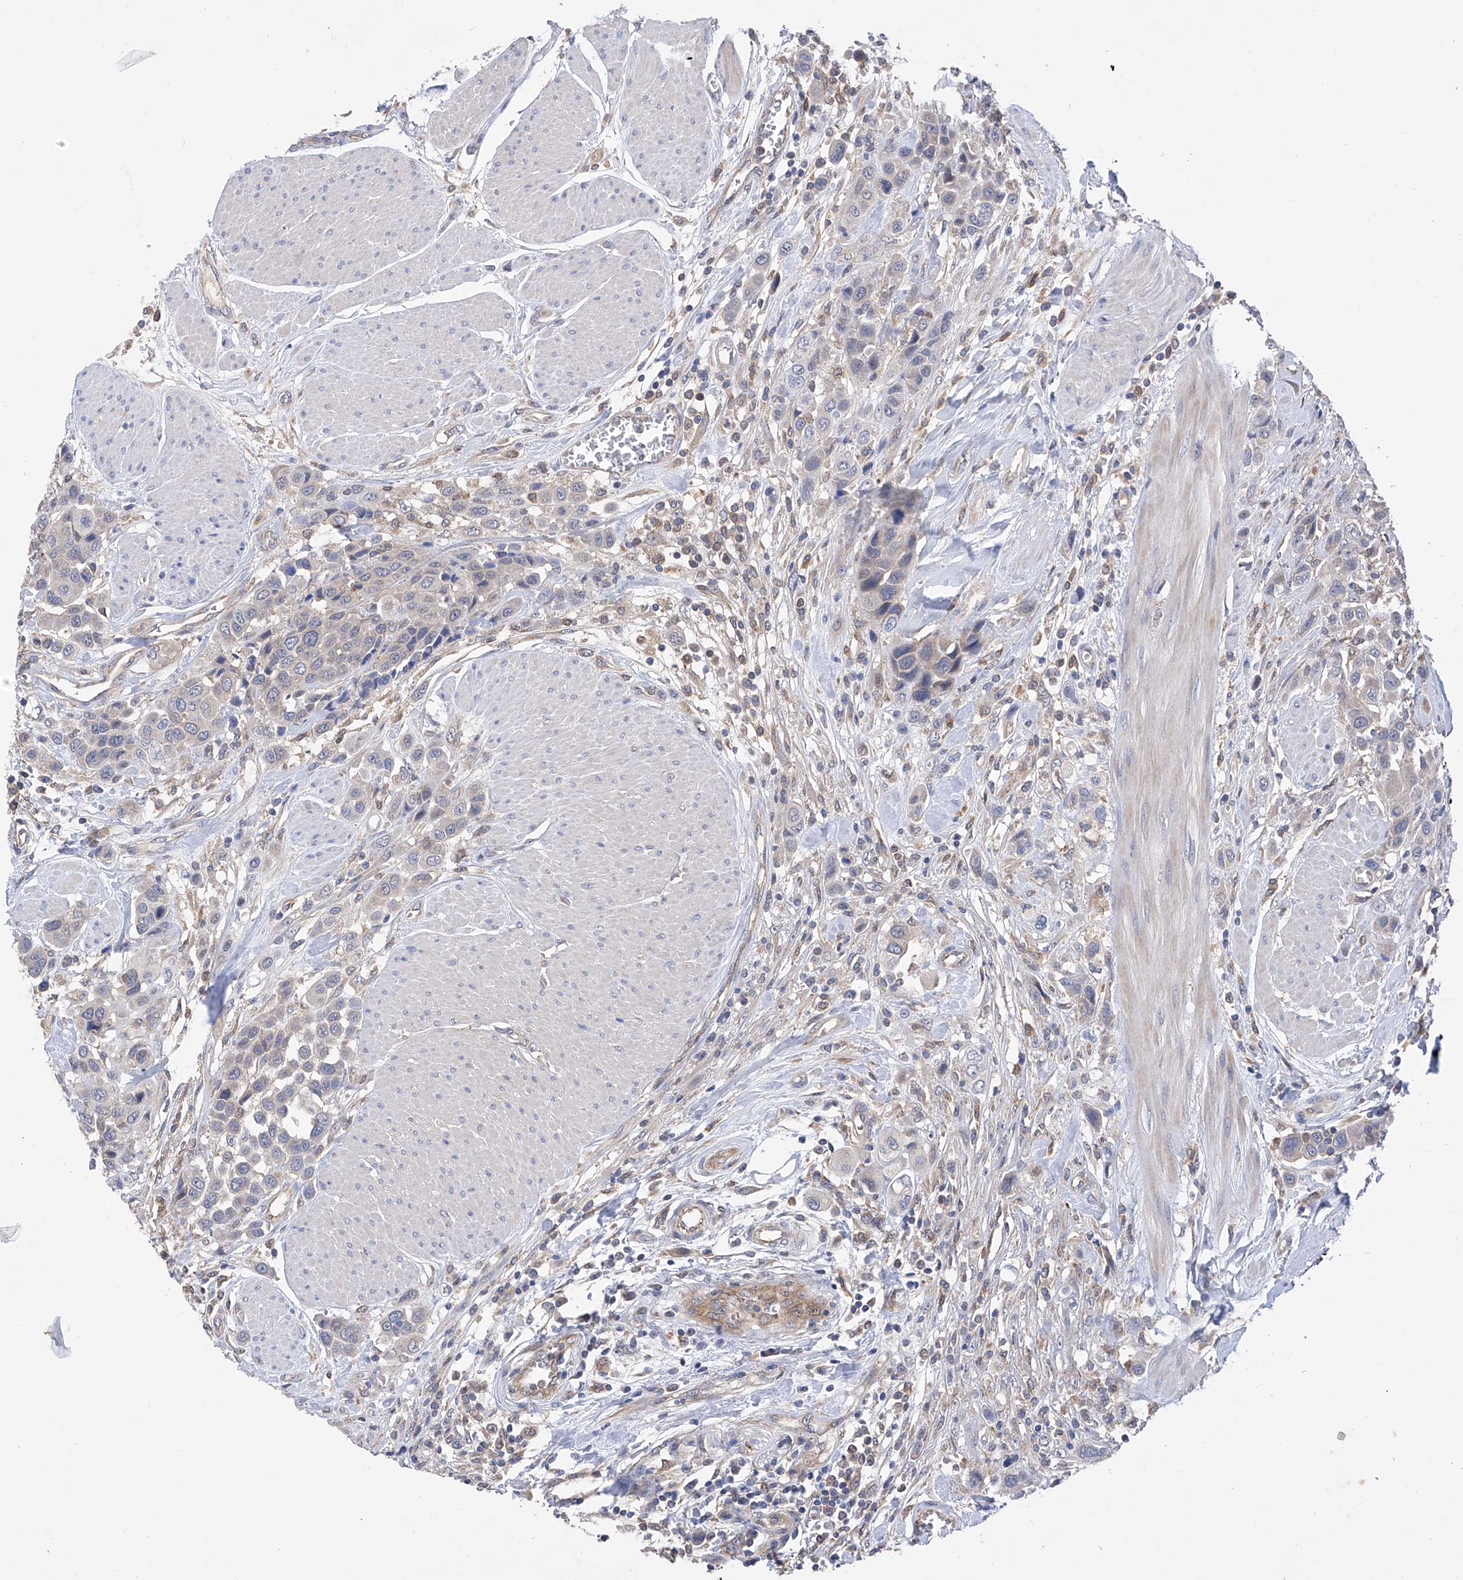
{"staining": {"intensity": "weak", "quantity": "<25%", "location": "cytoplasmic/membranous"}, "tissue": "urothelial cancer", "cell_type": "Tumor cells", "image_type": "cancer", "snomed": [{"axis": "morphology", "description": "Urothelial carcinoma, High grade"}, {"axis": "topography", "description": "Urinary bladder"}], "caption": "There is no significant expression in tumor cells of urothelial cancer. (DAB IHC, high magnification).", "gene": "SPATA20", "patient": {"sex": "male", "age": 50}}